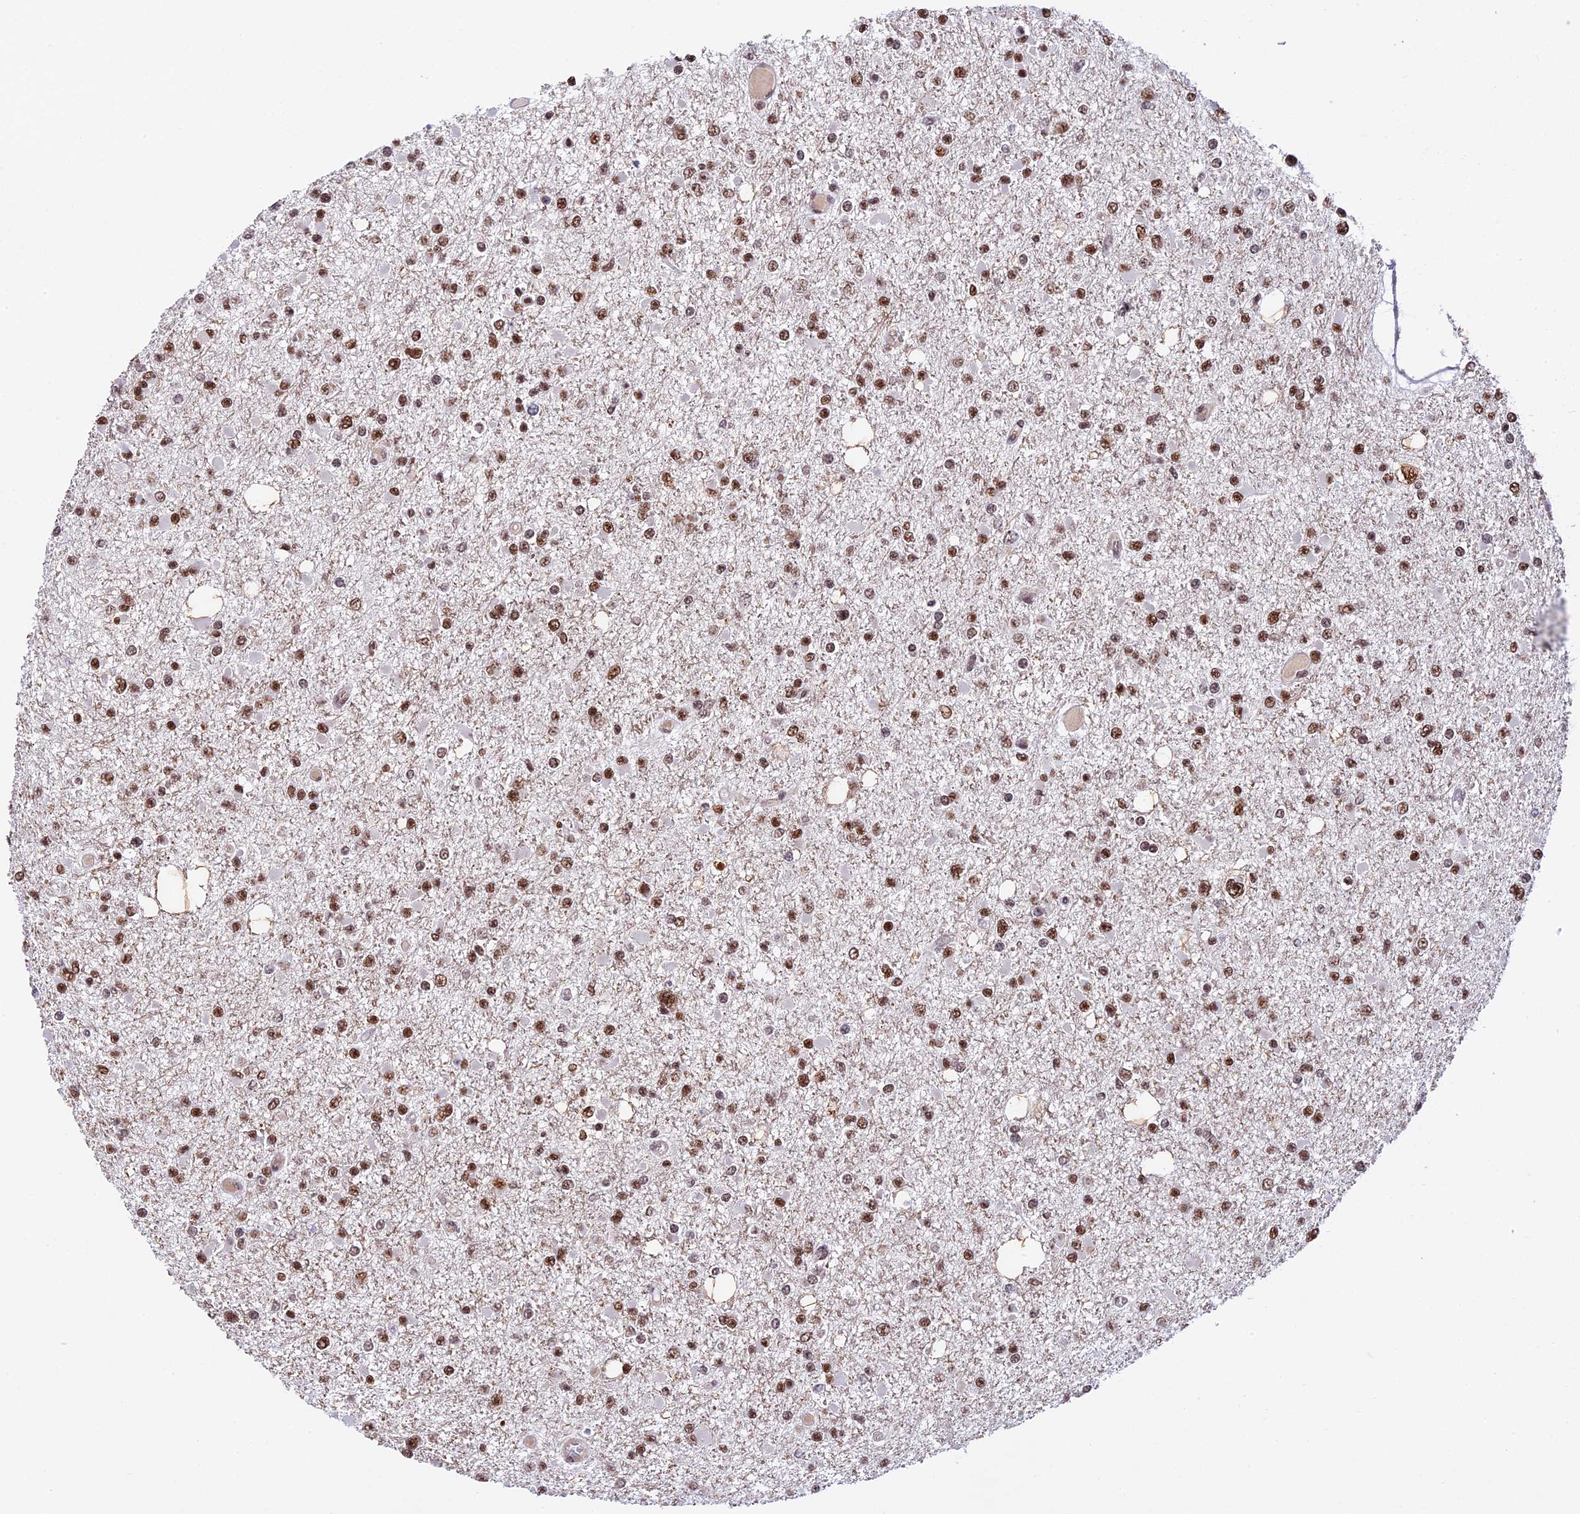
{"staining": {"intensity": "moderate", "quantity": ">75%", "location": "nuclear"}, "tissue": "glioma", "cell_type": "Tumor cells", "image_type": "cancer", "snomed": [{"axis": "morphology", "description": "Glioma, malignant, Low grade"}, {"axis": "topography", "description": "Brain"}], "caption": "Brown immunohistochemical staining in glioma displays moderate nuclear expression in approximately >75% of tumor cells.", "gene": "RAMAC", "patient": {"sex": "female", "age": 22}}